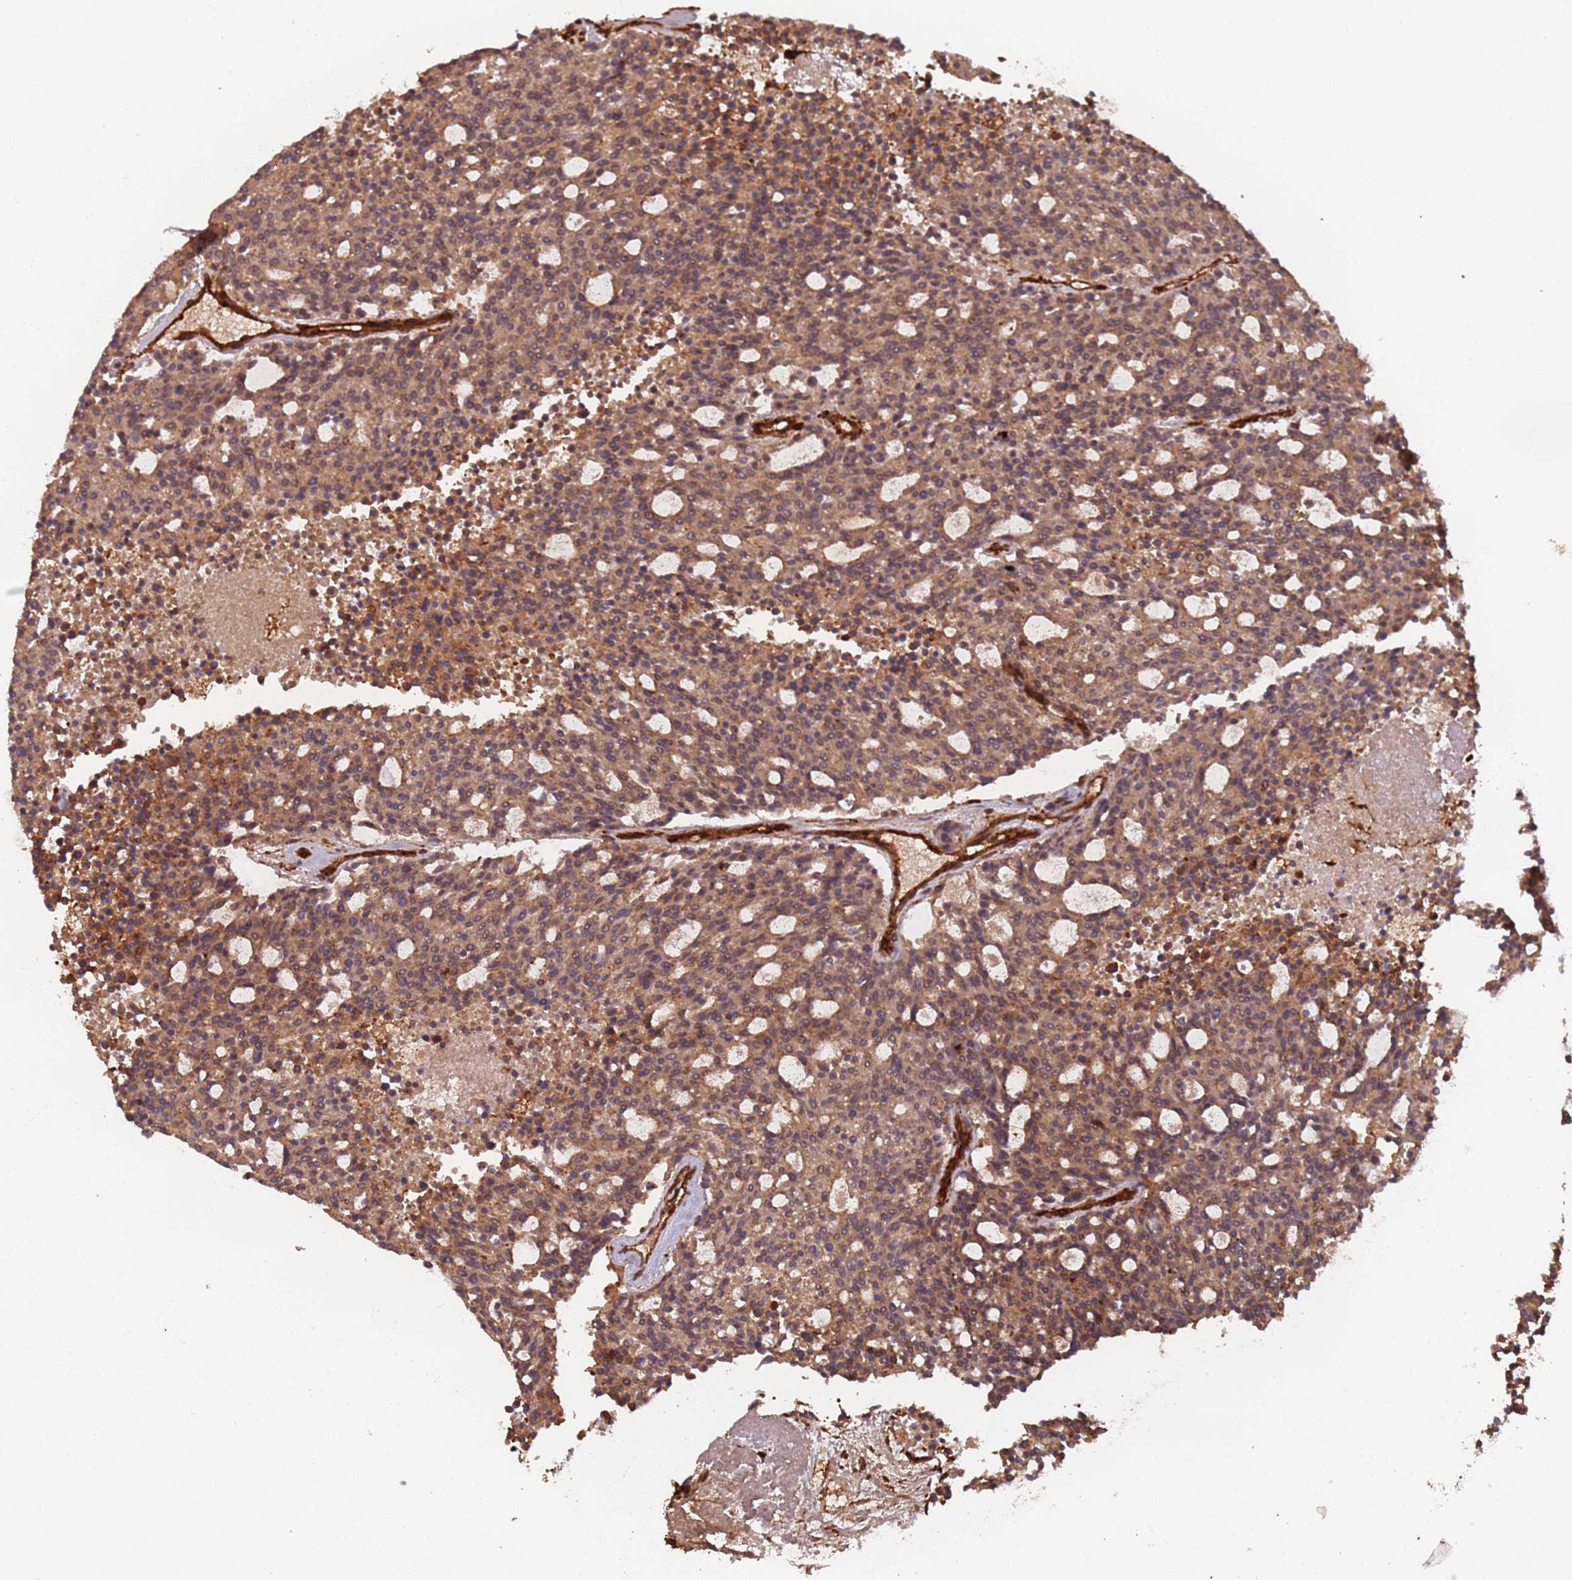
{"staining": {"intensity": "moderate", "quantity": ">75%", "location": "cytoplasmic/membranous"}, "tissue": "carcinoid", "cell_type": "Tumor cells", "image_type": "cancer", "snomed": [{"axis": "morphology", "description": "Carcinoid, malignant, NOS"}, {"axis": "topography", "description": "Pancreas"}], "caption": "High-magnification brightfield microscopy of carcinoid stained with DAB (brown) and counterstained with hematoxylin (blue). tumor cells exhibit moderate cytoplasmic/membranous positivity is identified in about>75% of cells.", "gene": "SDCCAG8", "patient": {"sex": "female", "age": 54}}